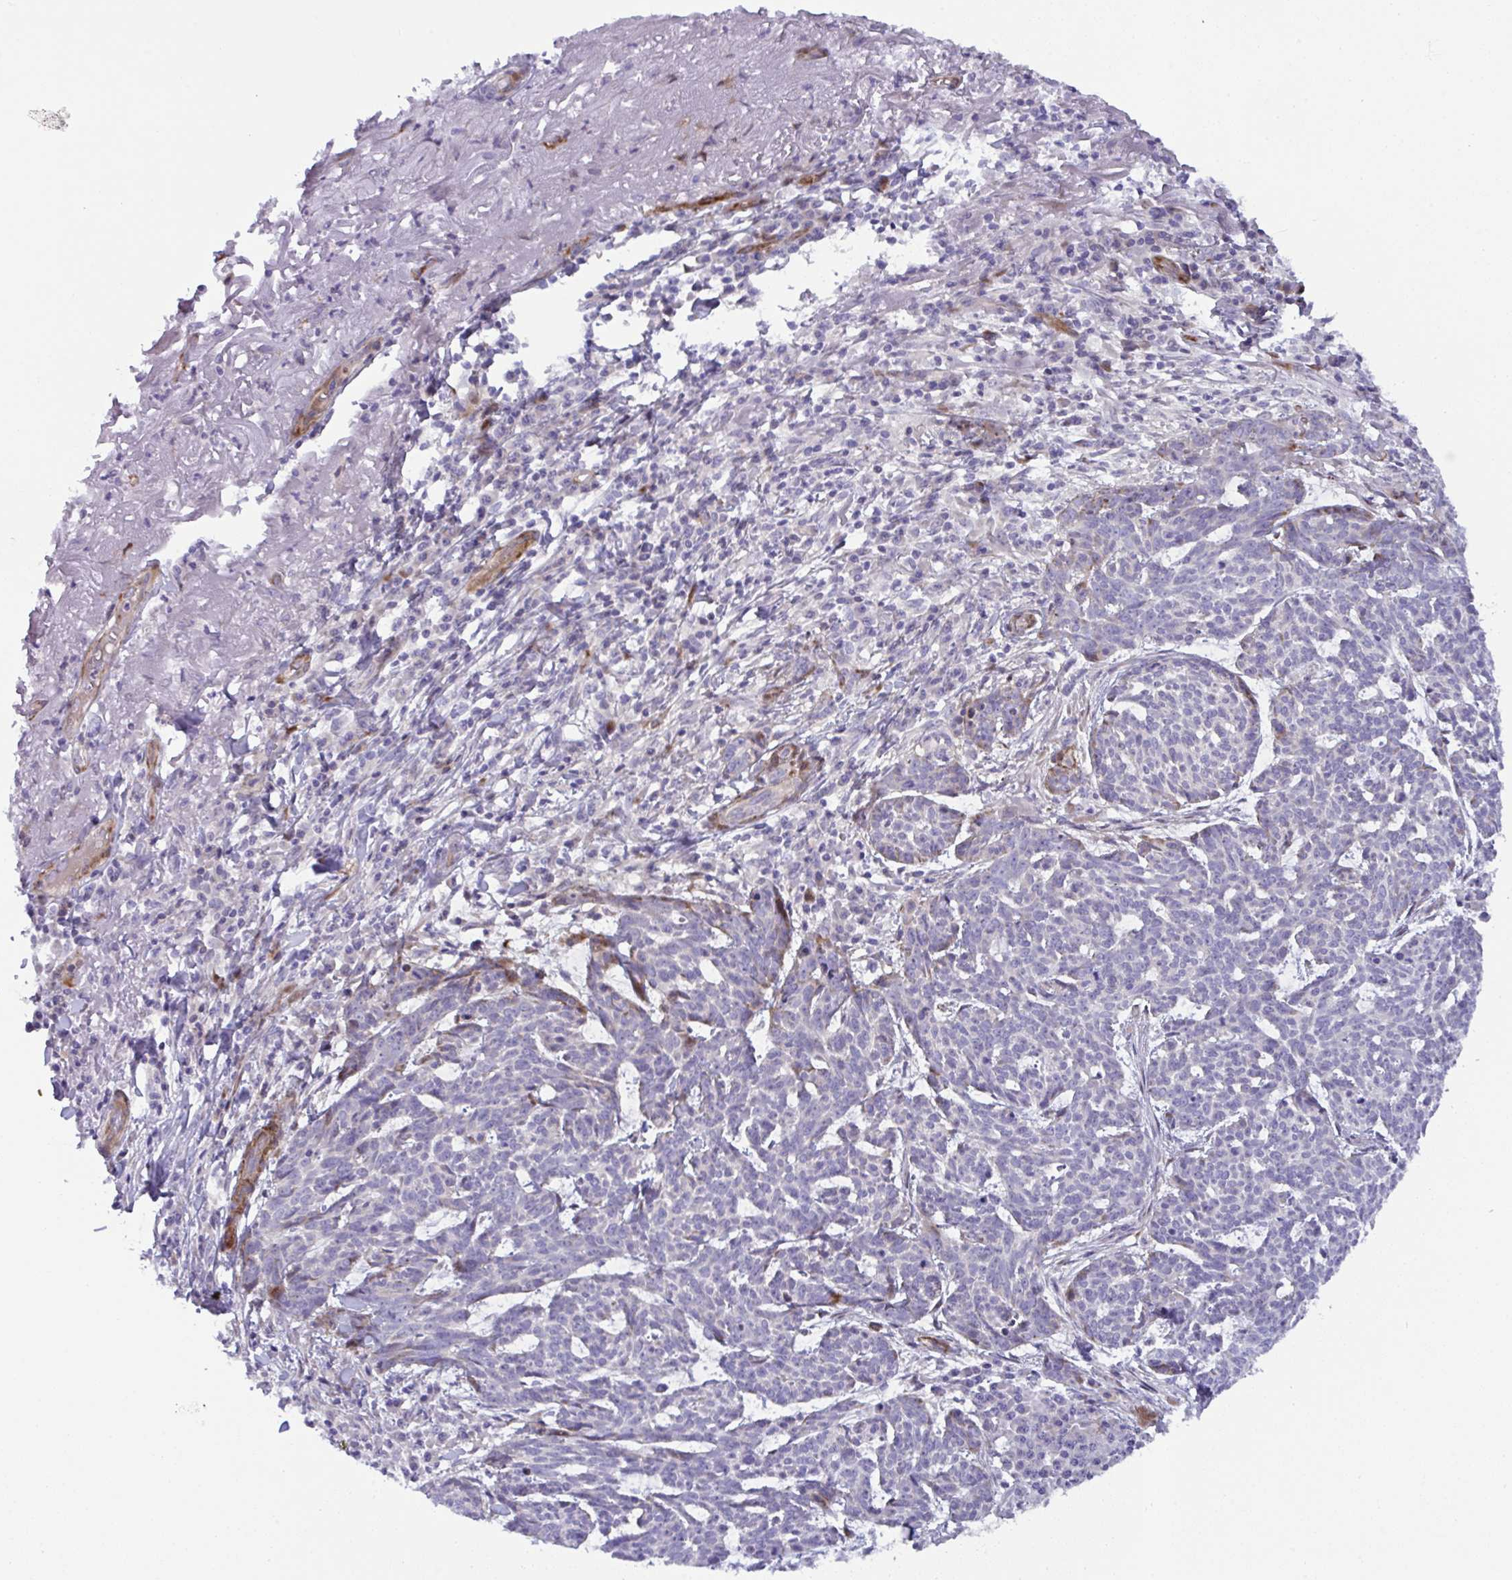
{"staining": {"intensity": "negative", "quantity": "none", "location": "none"}, "tissue": "skin cancer", "cell_type": "Tumor cells", "image_type": "cancer", "snomed": [{"axis": "morphology", "description": "Basal cell carcinoma"}, {"axis": "topography", "description": "Skin"}], "caption": "Tumor cells are negative for brown protein staining in basal cell carcinoma (skin). Nuclei are stained in blue.", "gene": "ZNF713", "patient": {"sex": "female", "age": 93}}